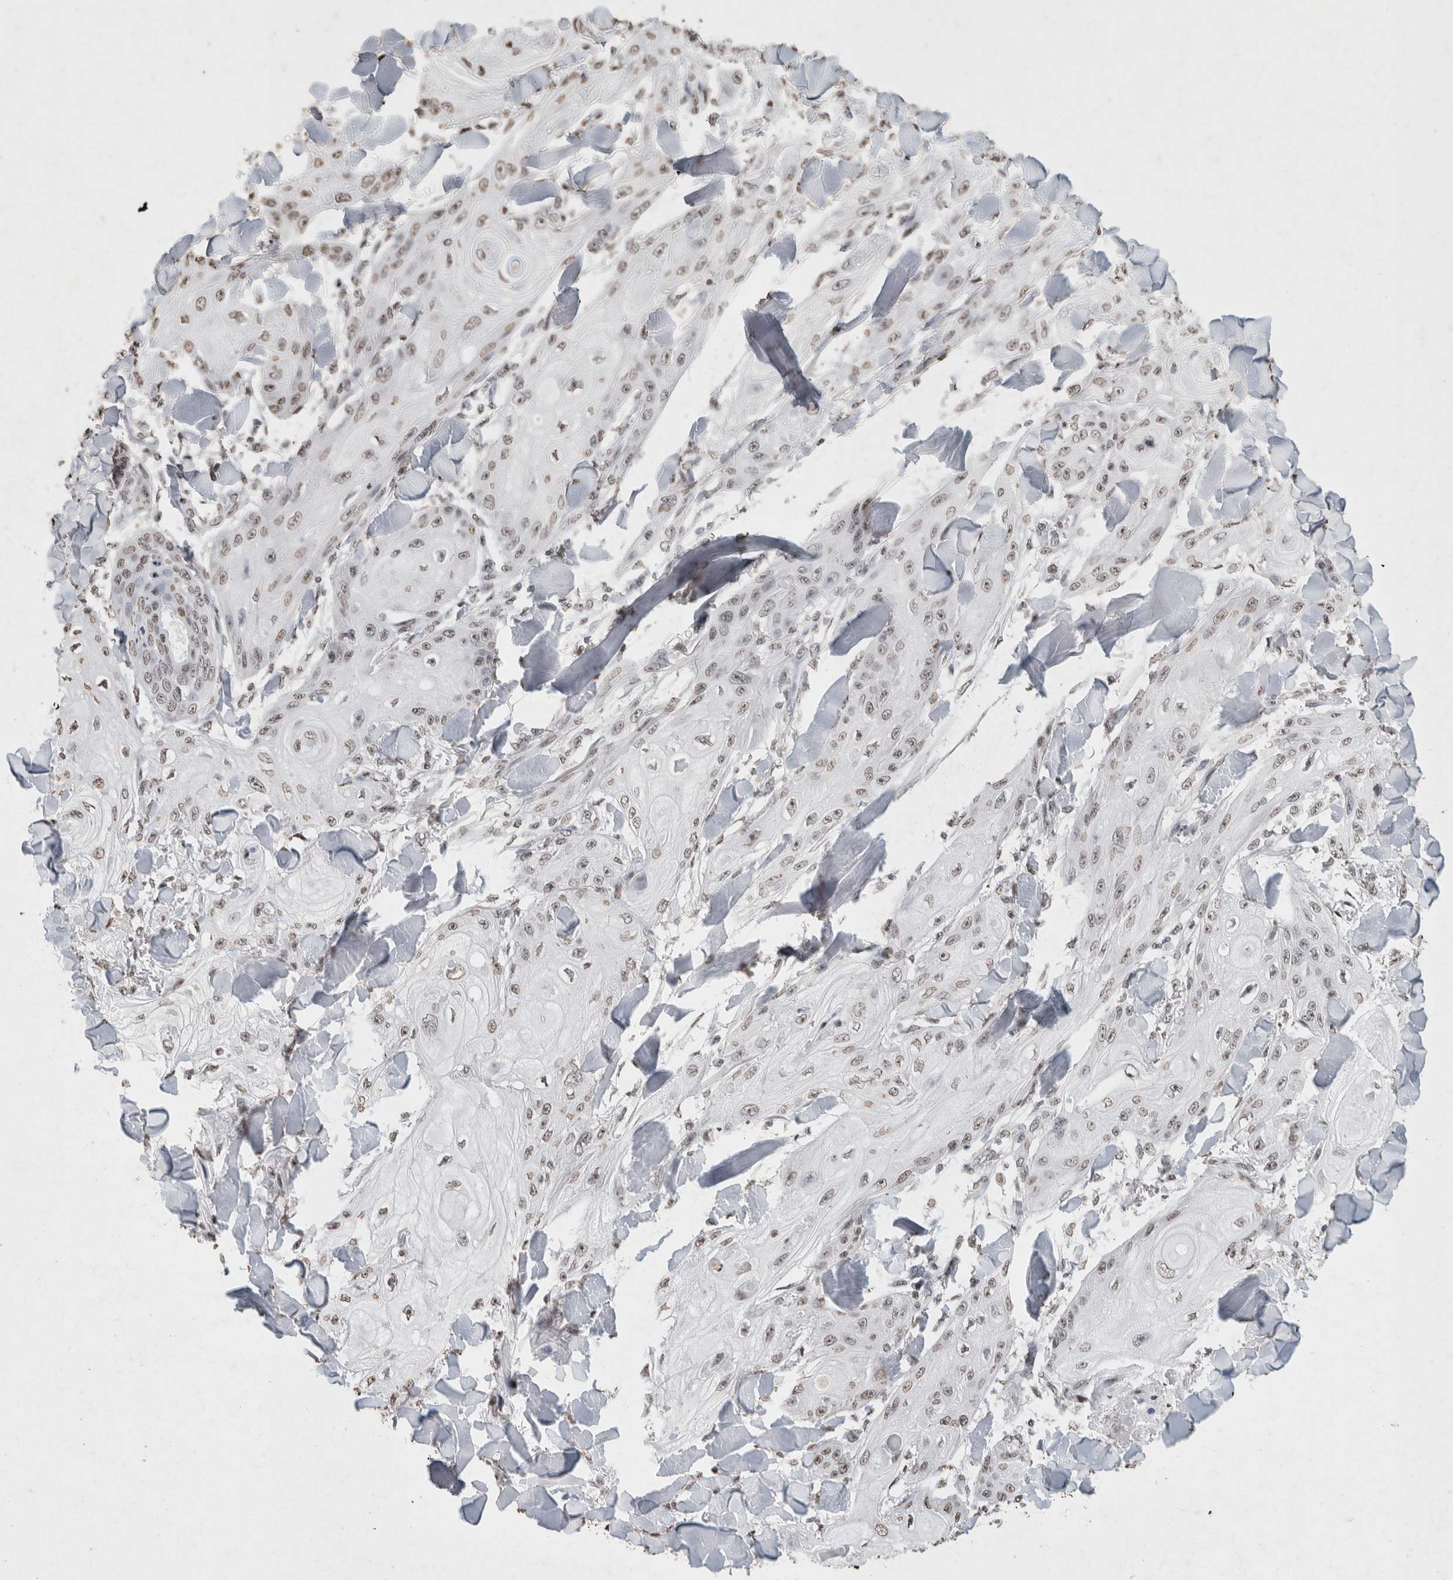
{"staining": {"intensity": "weak", "quantity": ">75%", "location": "nuclear"}, "tissue": "skin cancer", "cell_type": "Tumor cells", "image_type": "cancer", "snomed": [{"axis": "morphology", "description": "Squamous cell carcinoma, NOS"}, {"axis": "topography", "description": "Skin"}], "caption": "Weak nuclear protein staining is appreciated in about >75% of tumor cells in skin cancer (squamous cell carcinoma).", "gene": "CNTN1", "patient": {"sex": "male", "age": 74}}